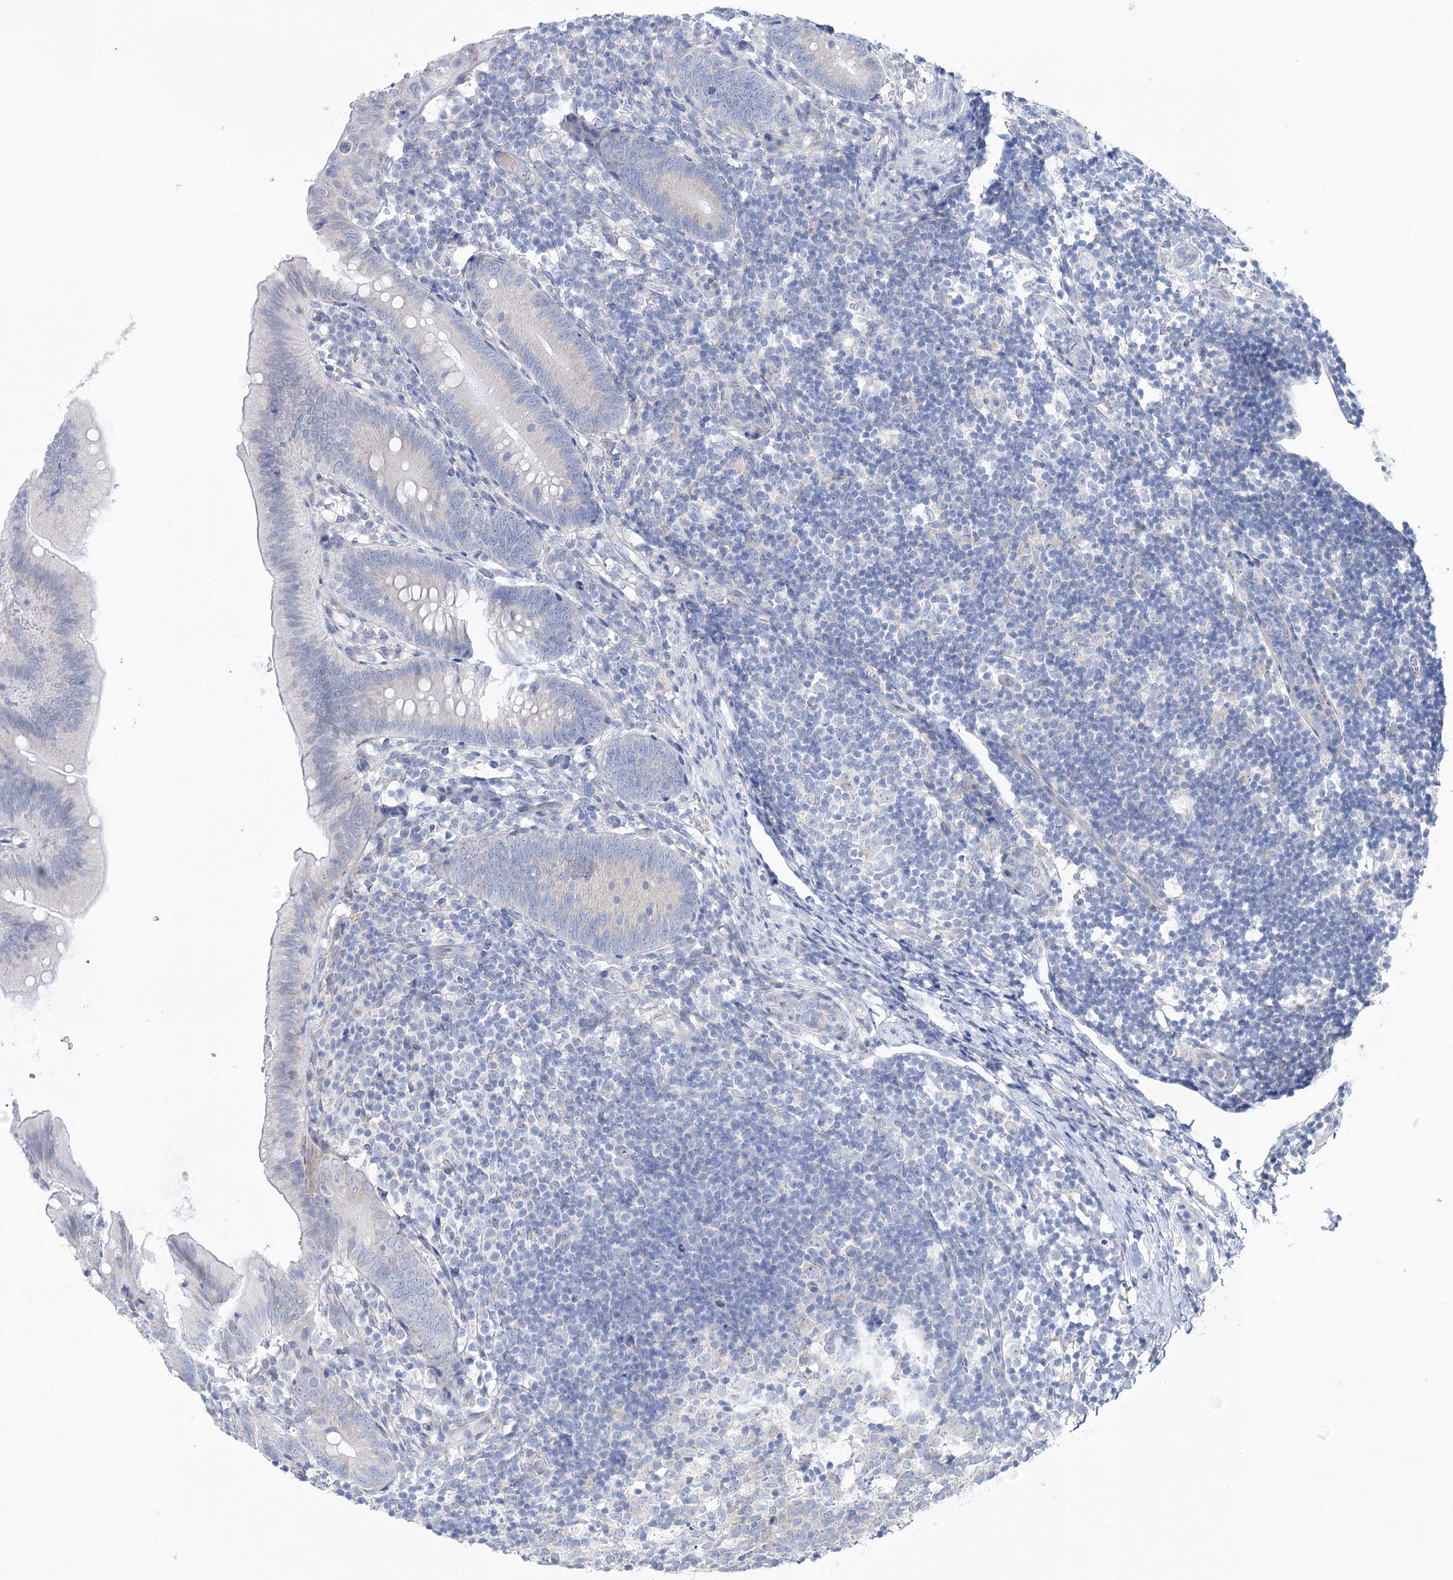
{"staining": {"intensity": "negative", "quantity": "none", "location": "none"}, "tissue": "appendix", "cell_type": "Glandular cells", "image_type": "normal", "snomed": [{"axis": "morphology", "description": "Normal tissue, NOS"}, {"axis": "topography", "description": "Appendix"}], "caption": "The micrograph demonstrates no significant expression in glandular cells of appendix.", "gene": "CSN3", "patient": {"sex": "male", "age": 1}}